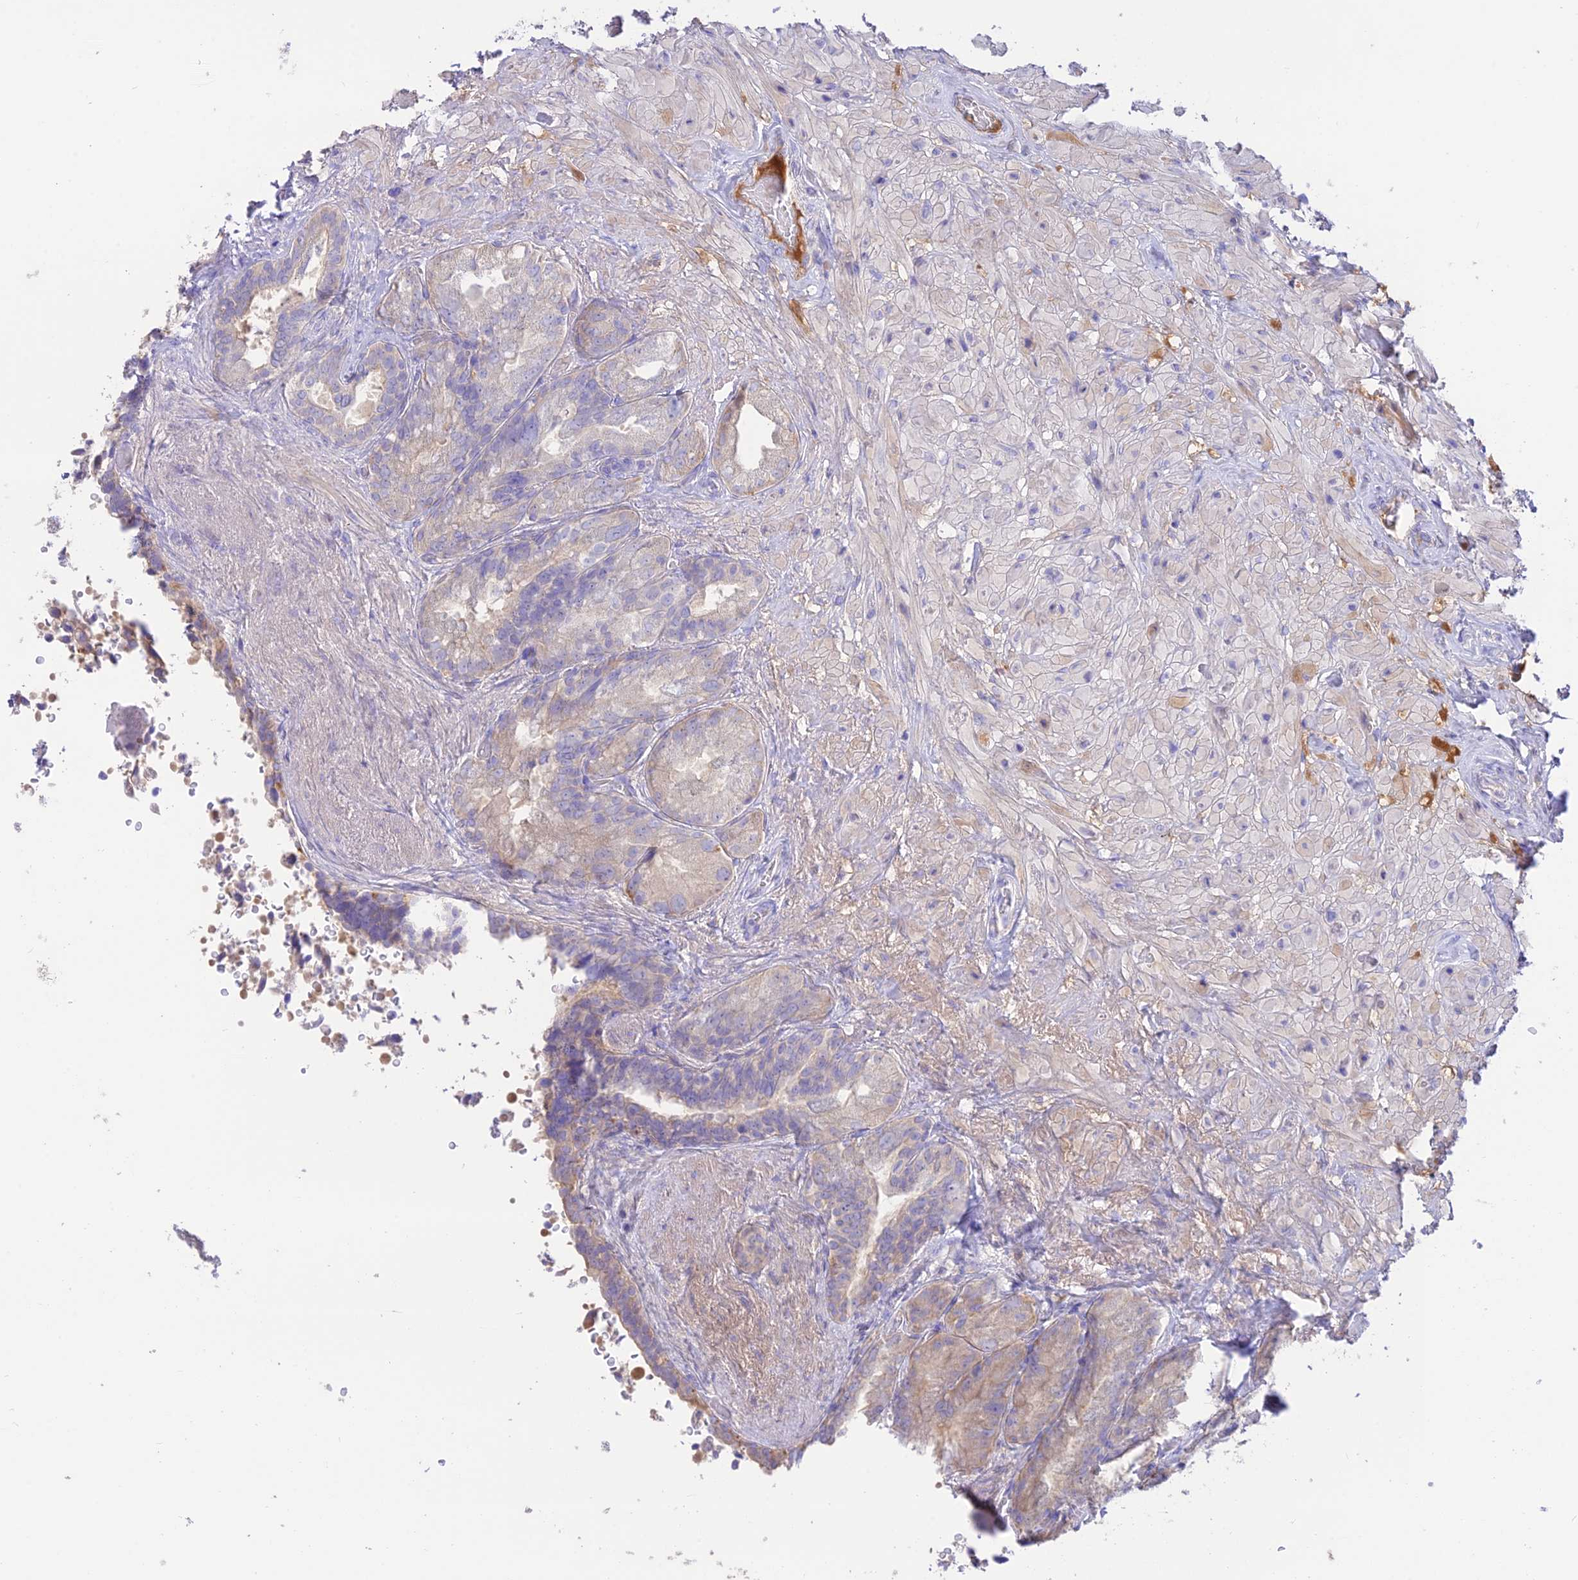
{"staining": {"intensity": "weak", "quantity": "<25%", "location": "cytoplasmic/membranous"}, "tissue": "seminal vesicle", "cell_type": "Glandular cells", "image_type": "normal", "snomed": [{"axis": "morphology", "description": "Normal tissue, NOS"}, {"axis": "topography", "description": "Seminal veicle"}, {"axis": "topography", "description": "Peripheral nerve tissue"}], "caption": "Immunohistochemistry photomicrograph of unremarkable seminal vesicle stained for a protein (brown), which displays no positivity in glandular cells.", "gene": "NLRP9", "patient": {"sex": "male", "age": 63}}